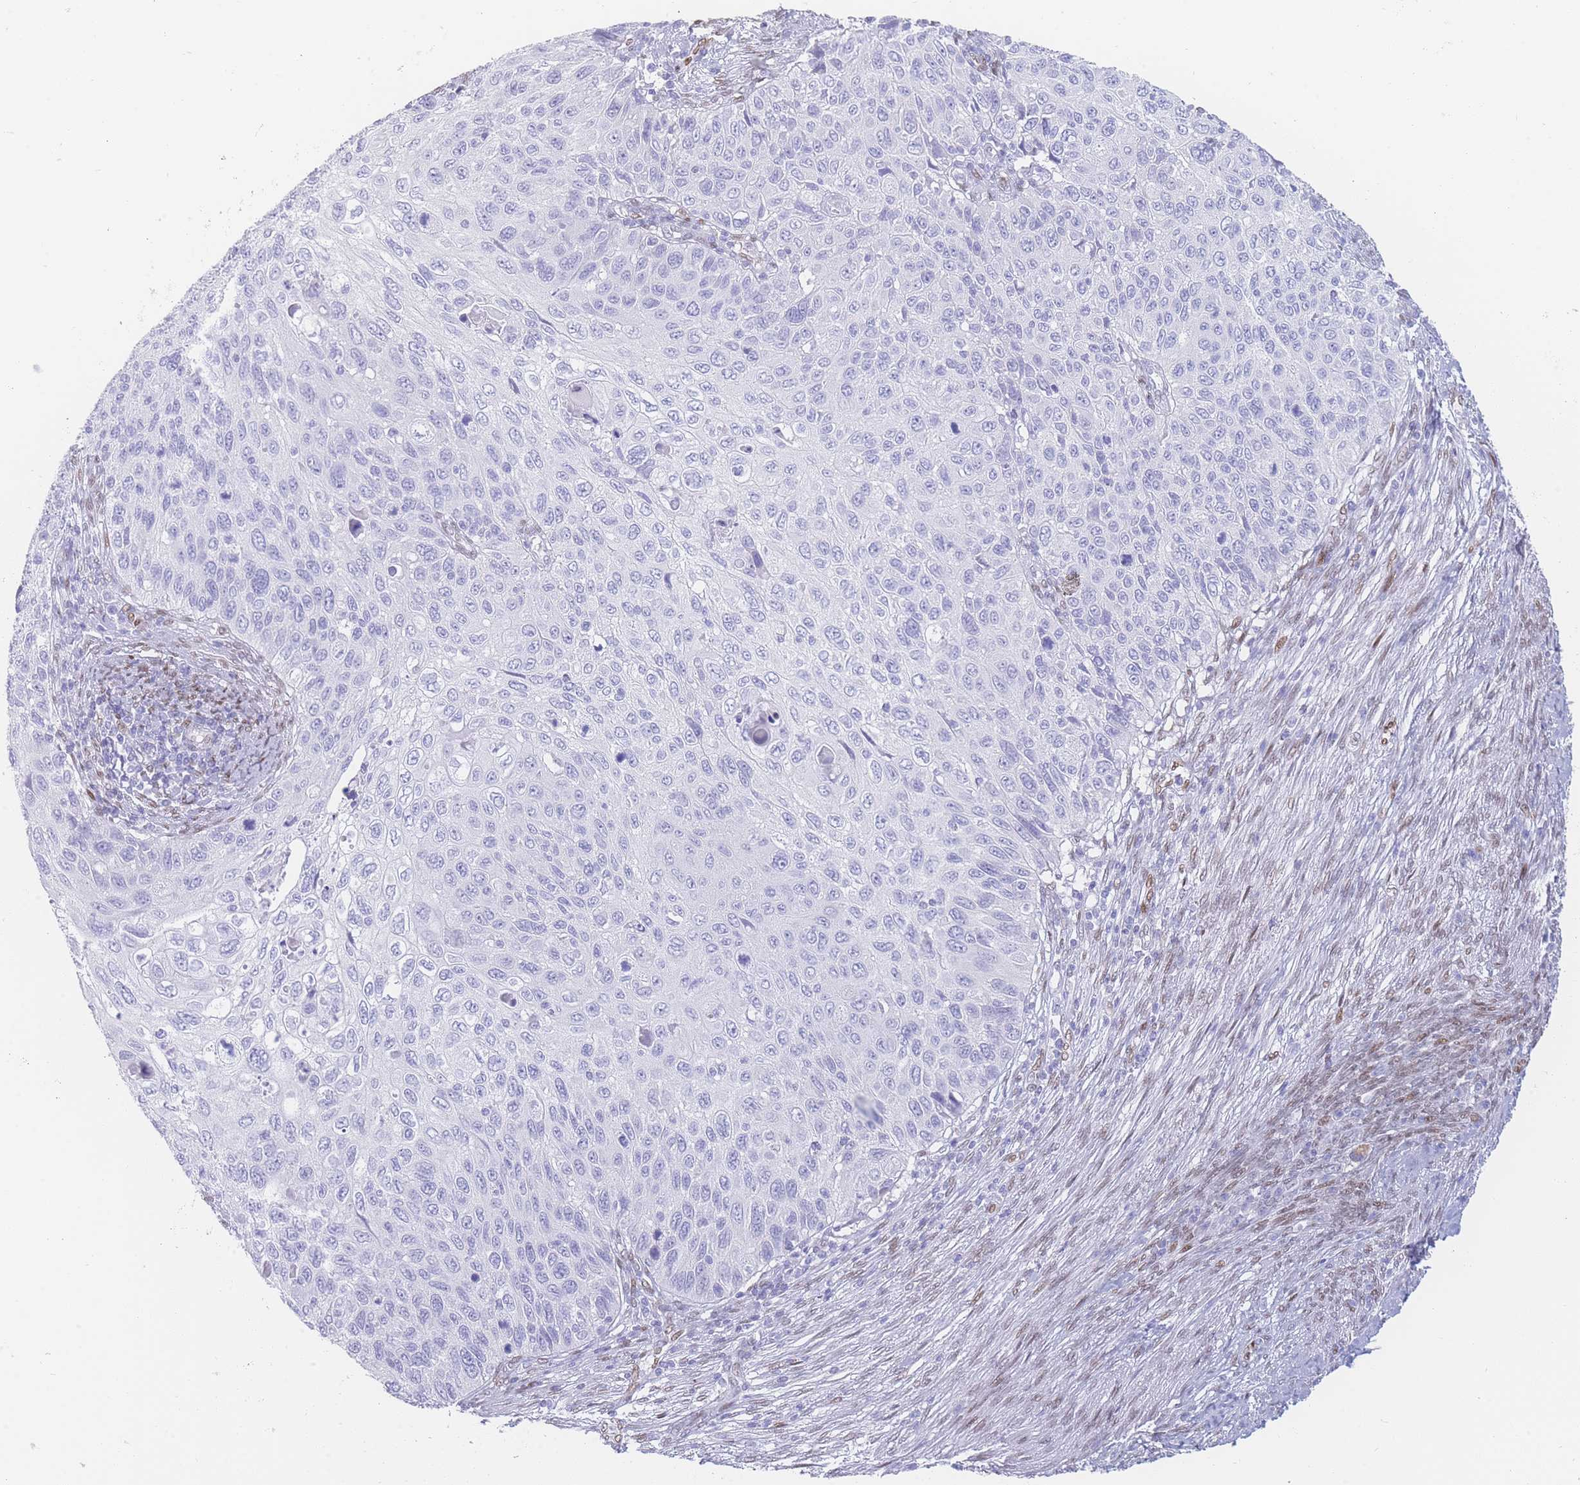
{"staining": {"intensity": "negative", "quantity": "none", "location": "none"}, "tissue": "cervical cancer", "cell_type": "Tumor cells", "image_type": "cancer", "snomed": [{"axis": "morphology", "description": "Squamous cell carcinoma, NOS"}, {"axis": "topography", "description": "Cervix"}], "caption": "This is an immunohistochemistry (IHC) photomicrograph of cervical squamous cell carcinoma. There is no expression in tumor cells.", "gene": "PSMB5", "patient": {"sex": "female", "age": 70}}